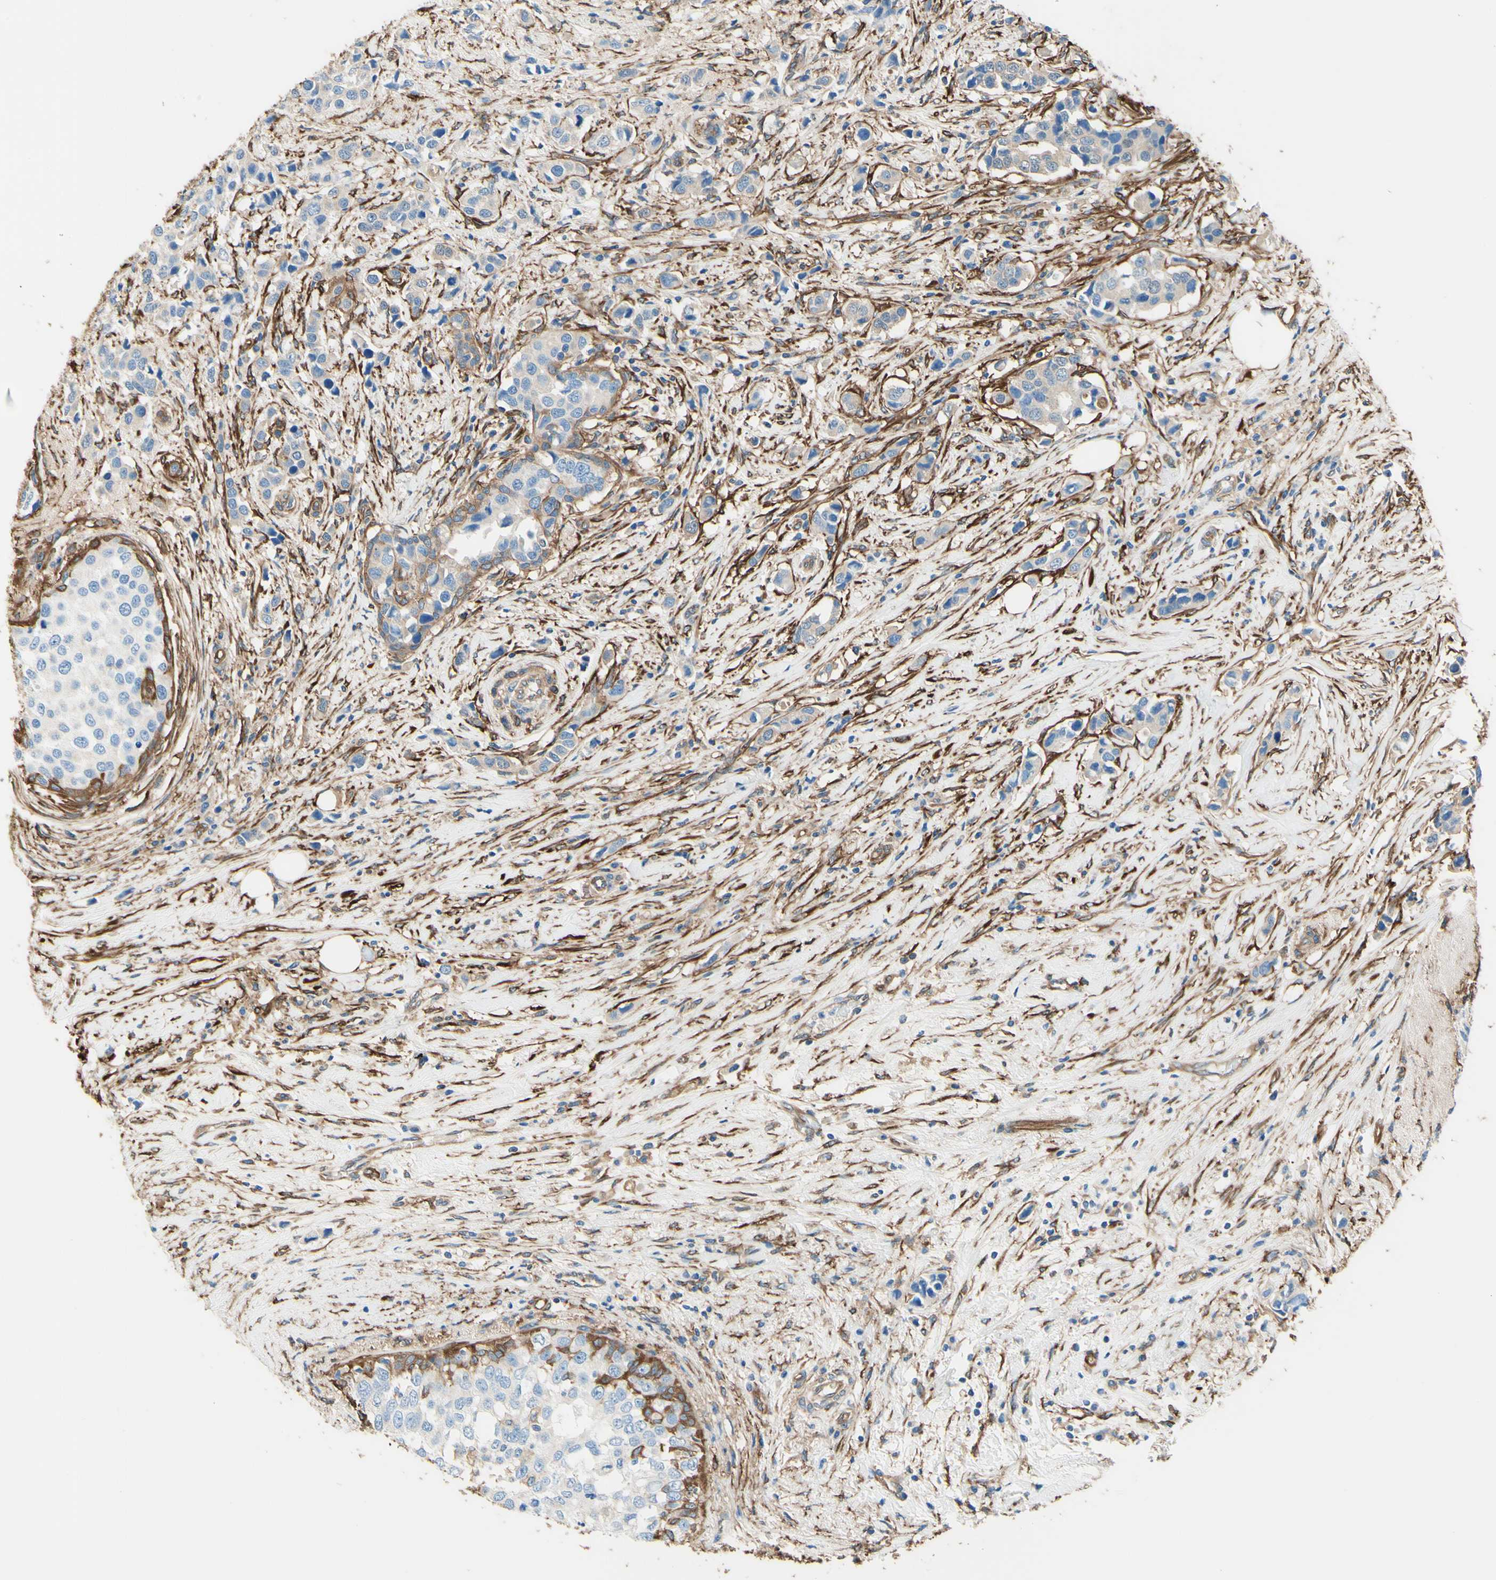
{"staining": {"intensity": "negative", "quantity": "none", "location": "none"}, "tissue": "breast cancer", "cell_type": "Tumor cells", "image_type": "cancer", "snomed": [{"axis": "morphology", "description": "Normal tissue, NOS"}, {"axis": "morphology", "description": "Duct carcinoma"}, {"axis": "topography", "description": "Breast"}], "caption": "This is a histopathology image of immunohistochemistry staining of breast cancer, which shows no positivity in tumor cells.", "gene": "DPYSL3", "patient": {"sex": "female", "age": 50}}